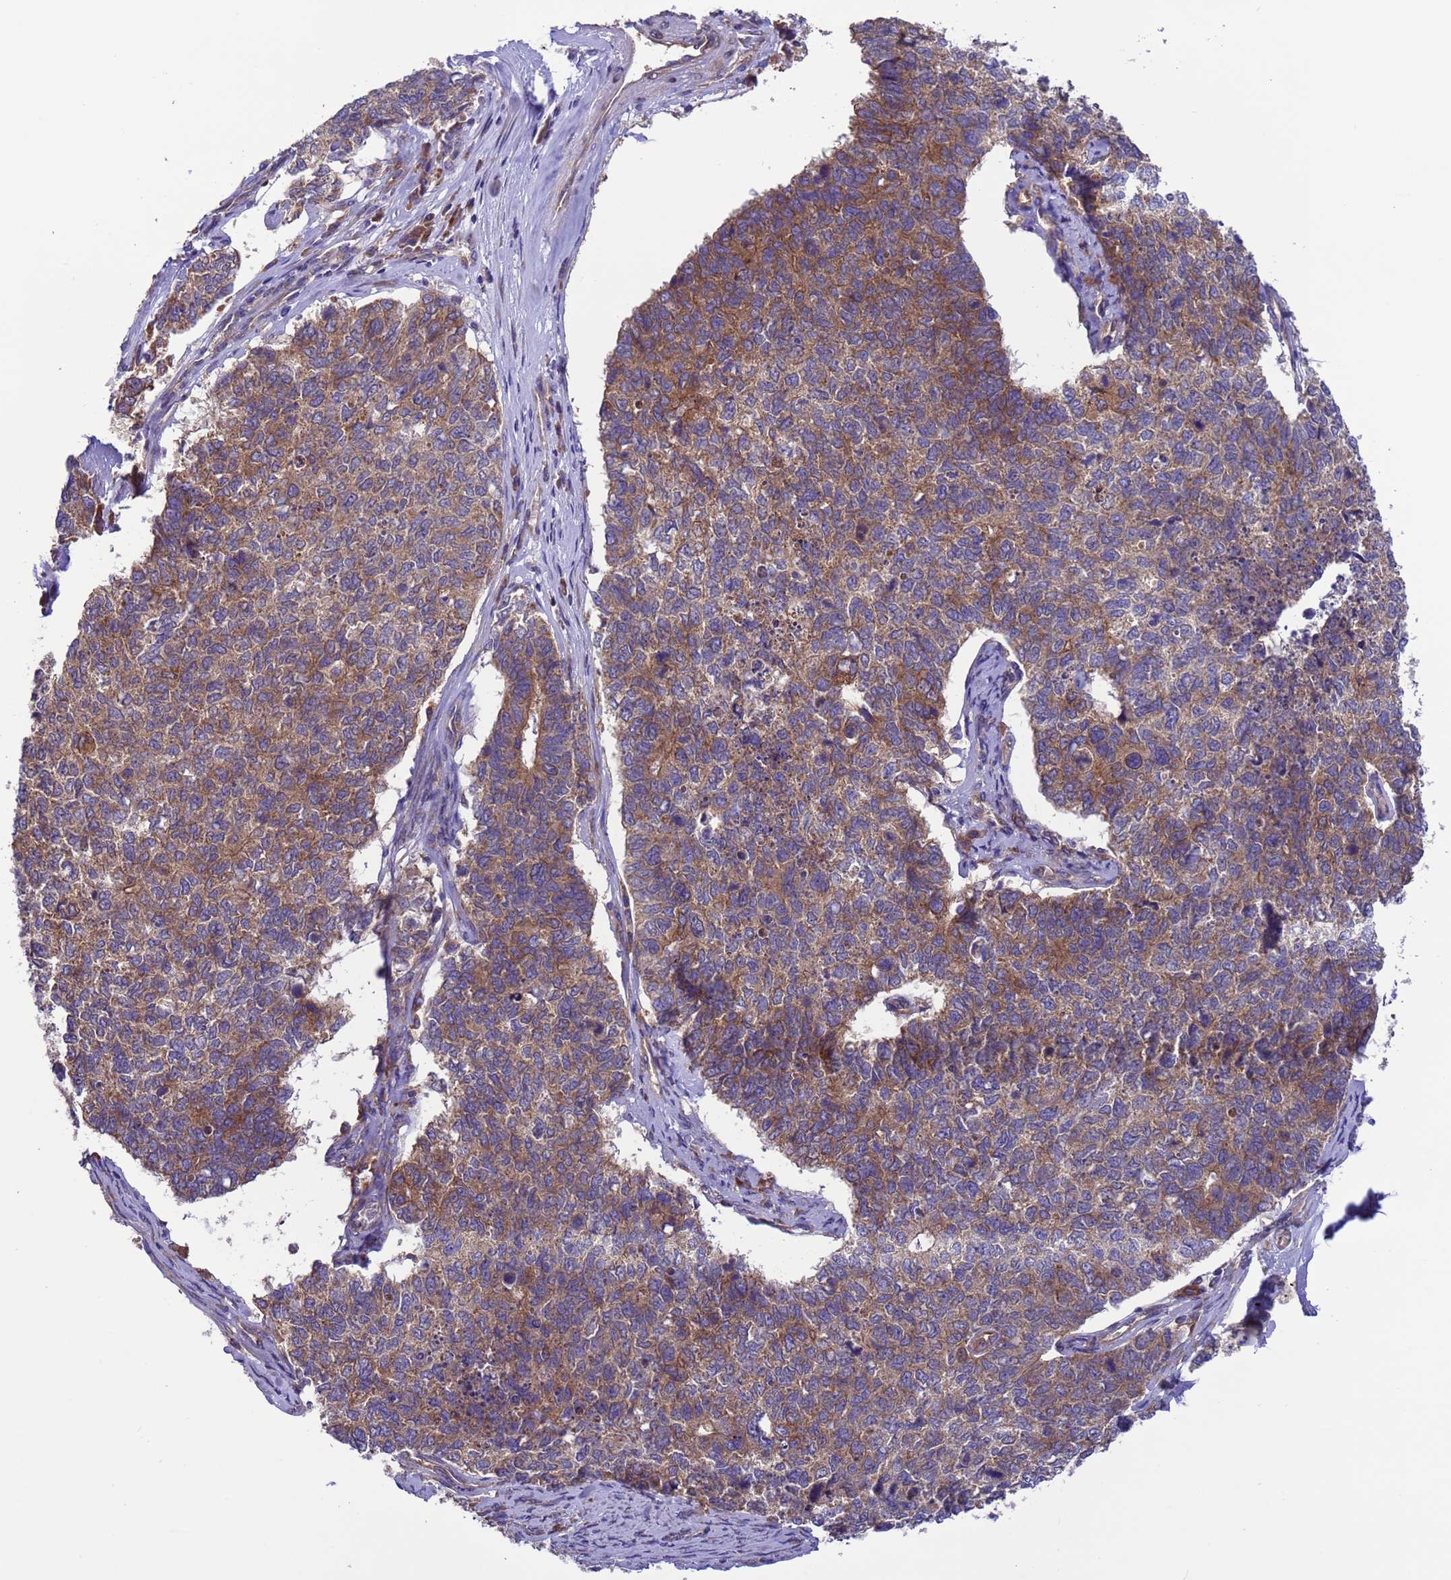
{"staining": {"intensity": "moderate", "quantity": ">75%", "location": "cytoplasmic/membranous"}, "tissue": "cervical cancer", "cell_type": "Tumor cells", "image_type": "cancer", "snomed": [{"axis": "morphology", "description": "Squamous cell carcinoma, NOS"}, {"axis": "topography", "description": "Cervix"}], "caption": "A brown stain labels moderate cytoplasmic/membranous positivity of a protein in squamous cell carcinoma (cervical) tumor cells.", "gene": "ARHGAP12", "patient": {"sex": "female", "age": 63}}